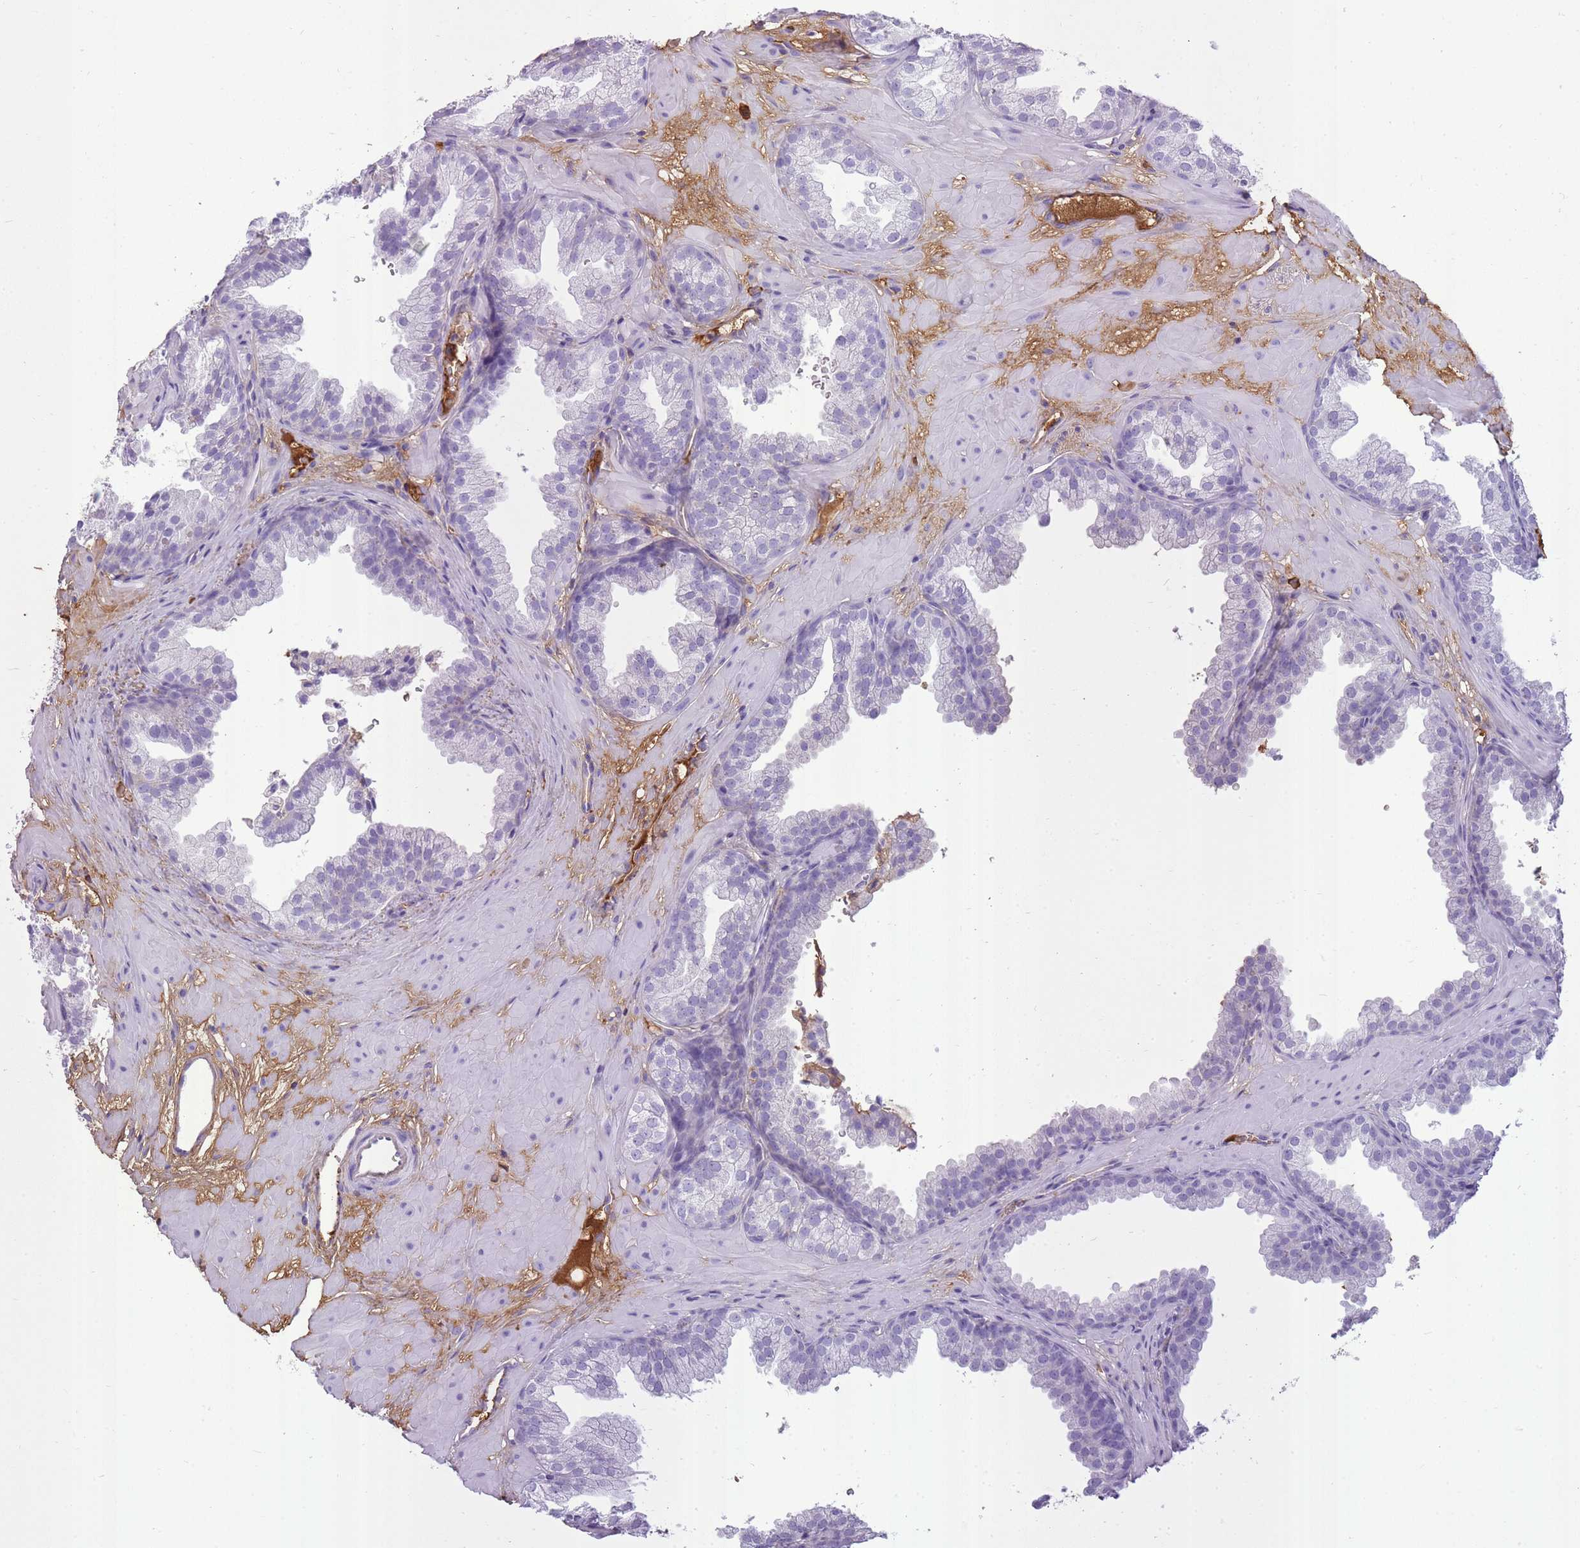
{"staining": {"intensity": "negative", "quantity": "none", "location": "none"}, "tissue": "prostate", "cell_type": "Glandular cells", "image_type": "normal", "snomed": [{"axis": "morphology", "description": "Normal tissue, NOS"}, {"axis": "topography", "description": "Prostate"}], "caption": "This histopathology image is of benign prostate stained with IHC to label a protein in brown with the nuclei are counter-stained blue. There is no expression in glandular cells. The staining is performed using DAB (3,3'-diaminobenzidine) brown chromogen with nuclei counter-stained in using hematoxylin.", "gene": "IGKV1", "patient": {"sex": "male", "age": 37}}